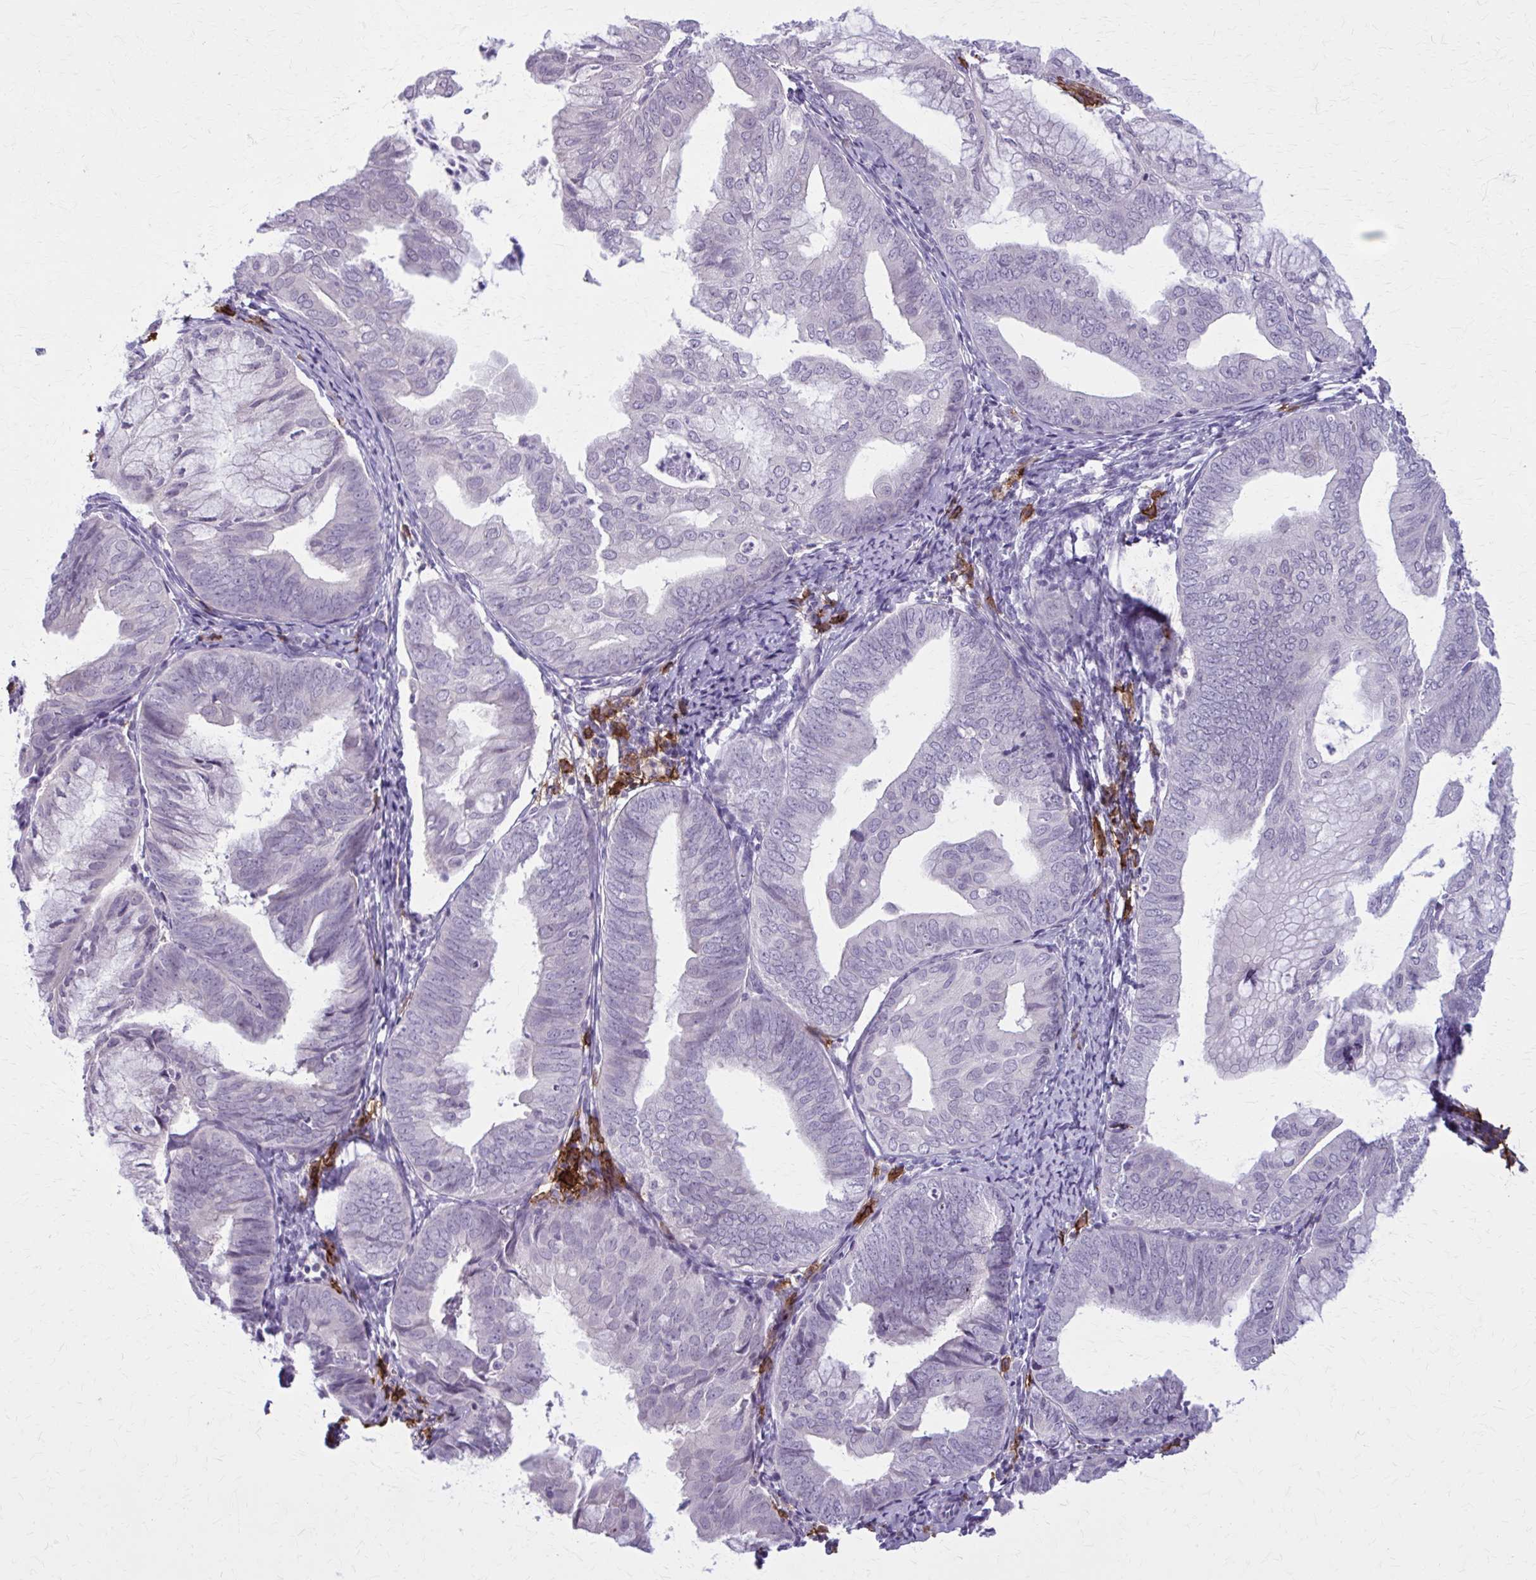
{"staining": {"intensity": "negative", "quantity": "none", "location": "none"}, "tissue": "endometrial cancer", "cell_type": "Tumor cells", "image_type": "cancer", "snomed": [{"axis": "morphology", "description": "Adenocarcinoma, NOS"}, {"axis": "topography", "description": "Endometrium"}], "caption": "Endometrial cancer was stained to show a protein in brown. There is no significant staining in tumor cells.", "gene": "CD38", "patient": {"sex": "female", "age": 75}}